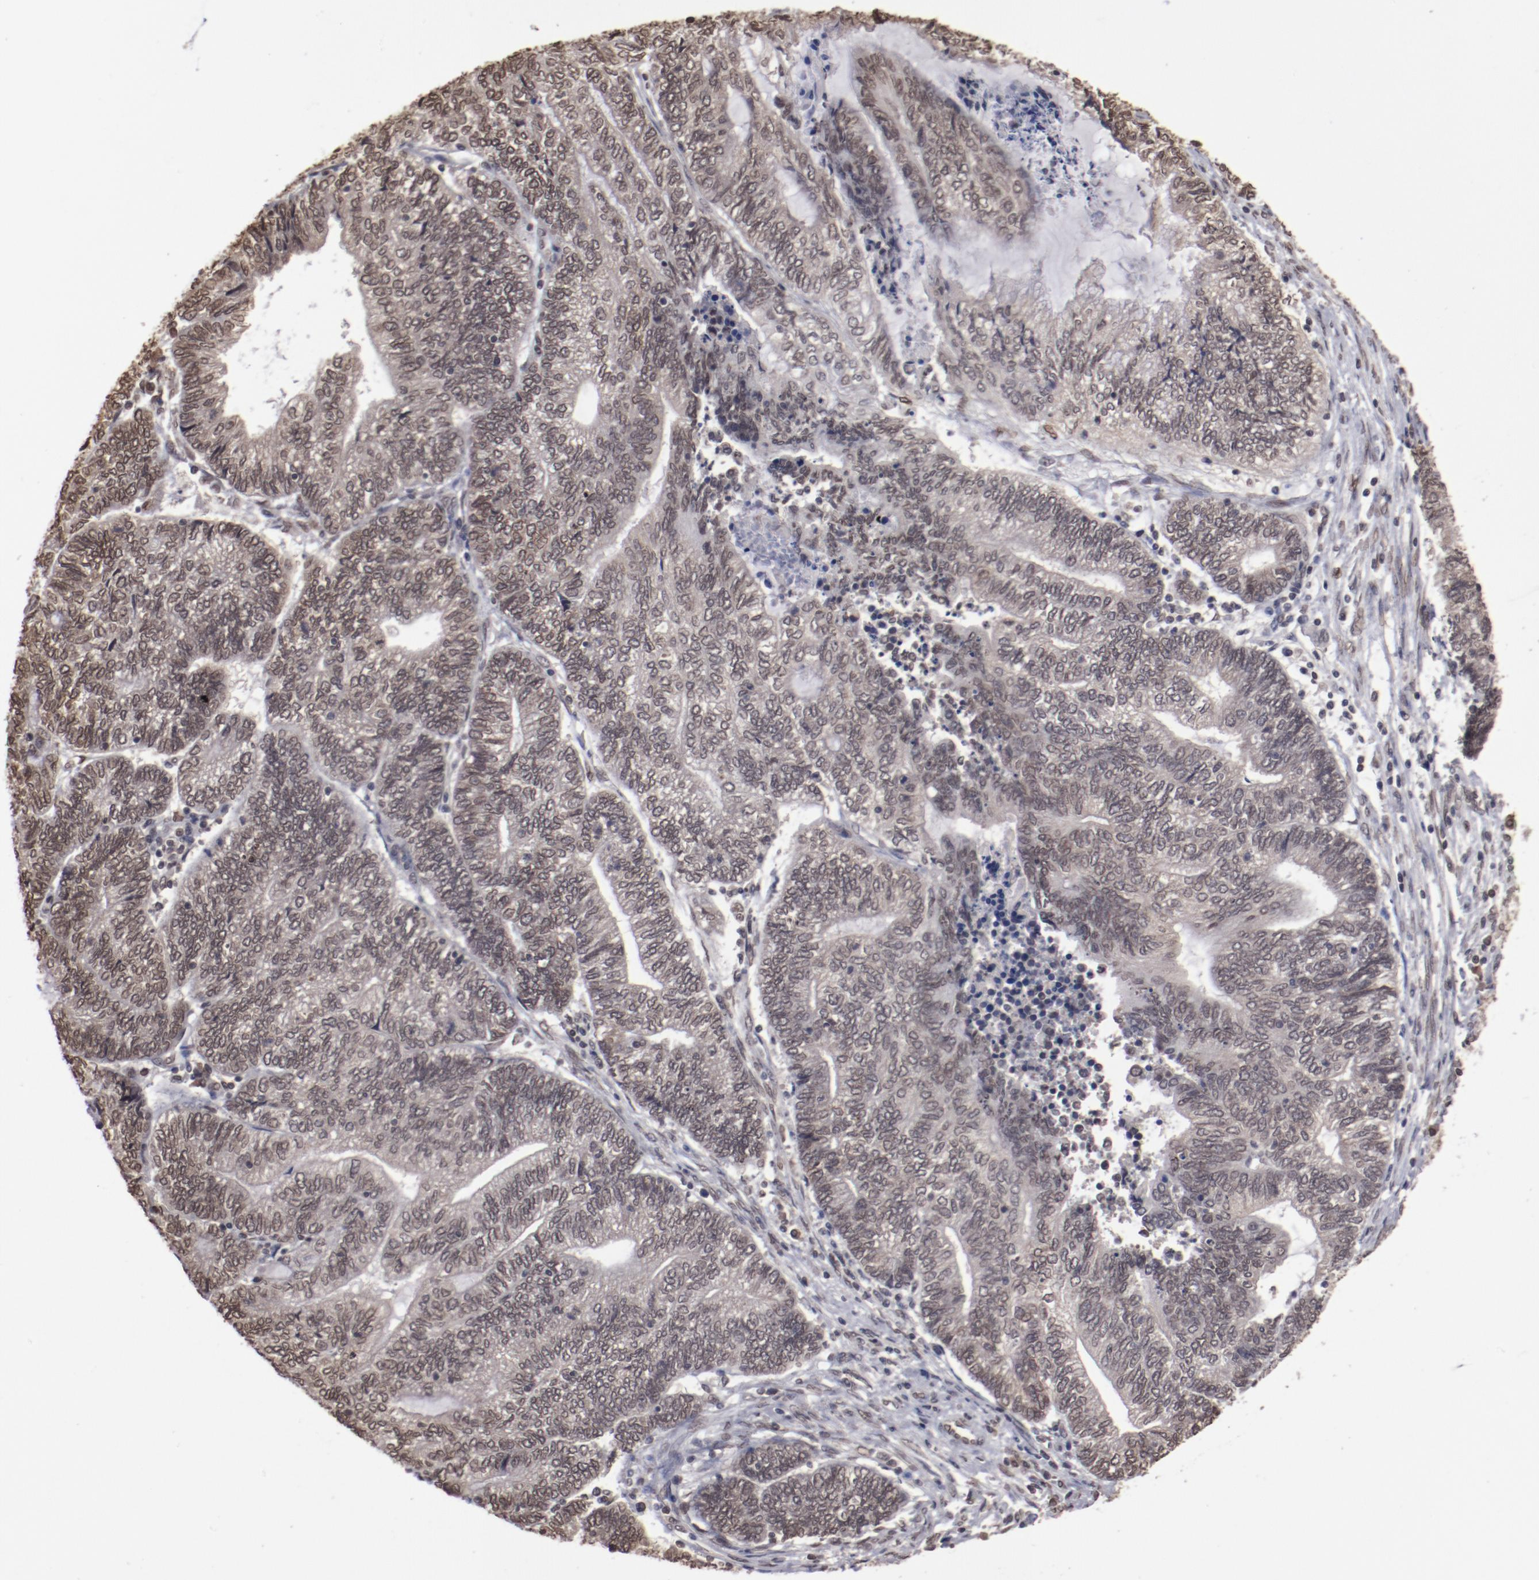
{"staining": {"intensity": "moderate", "quantity": ">75%", "location": "nuclear"}, "tissue": "endometrial cancer", "cell_type": "Tumor cells", "image_type": "cancer", "snomed": [{"axis": "morphology", "description": "Adenocarcinoma, NOS"}, {"axis": "topography", "description": "Uterus"}, {"axis": "topography", "description": "Endometrium"}], "caption": "A brown stain highlights moderate nuclear staining of a protein in endometrial cancer tumor cells.", "gene": "AKT1", "patient": {"sex": "female", "age": 70}}